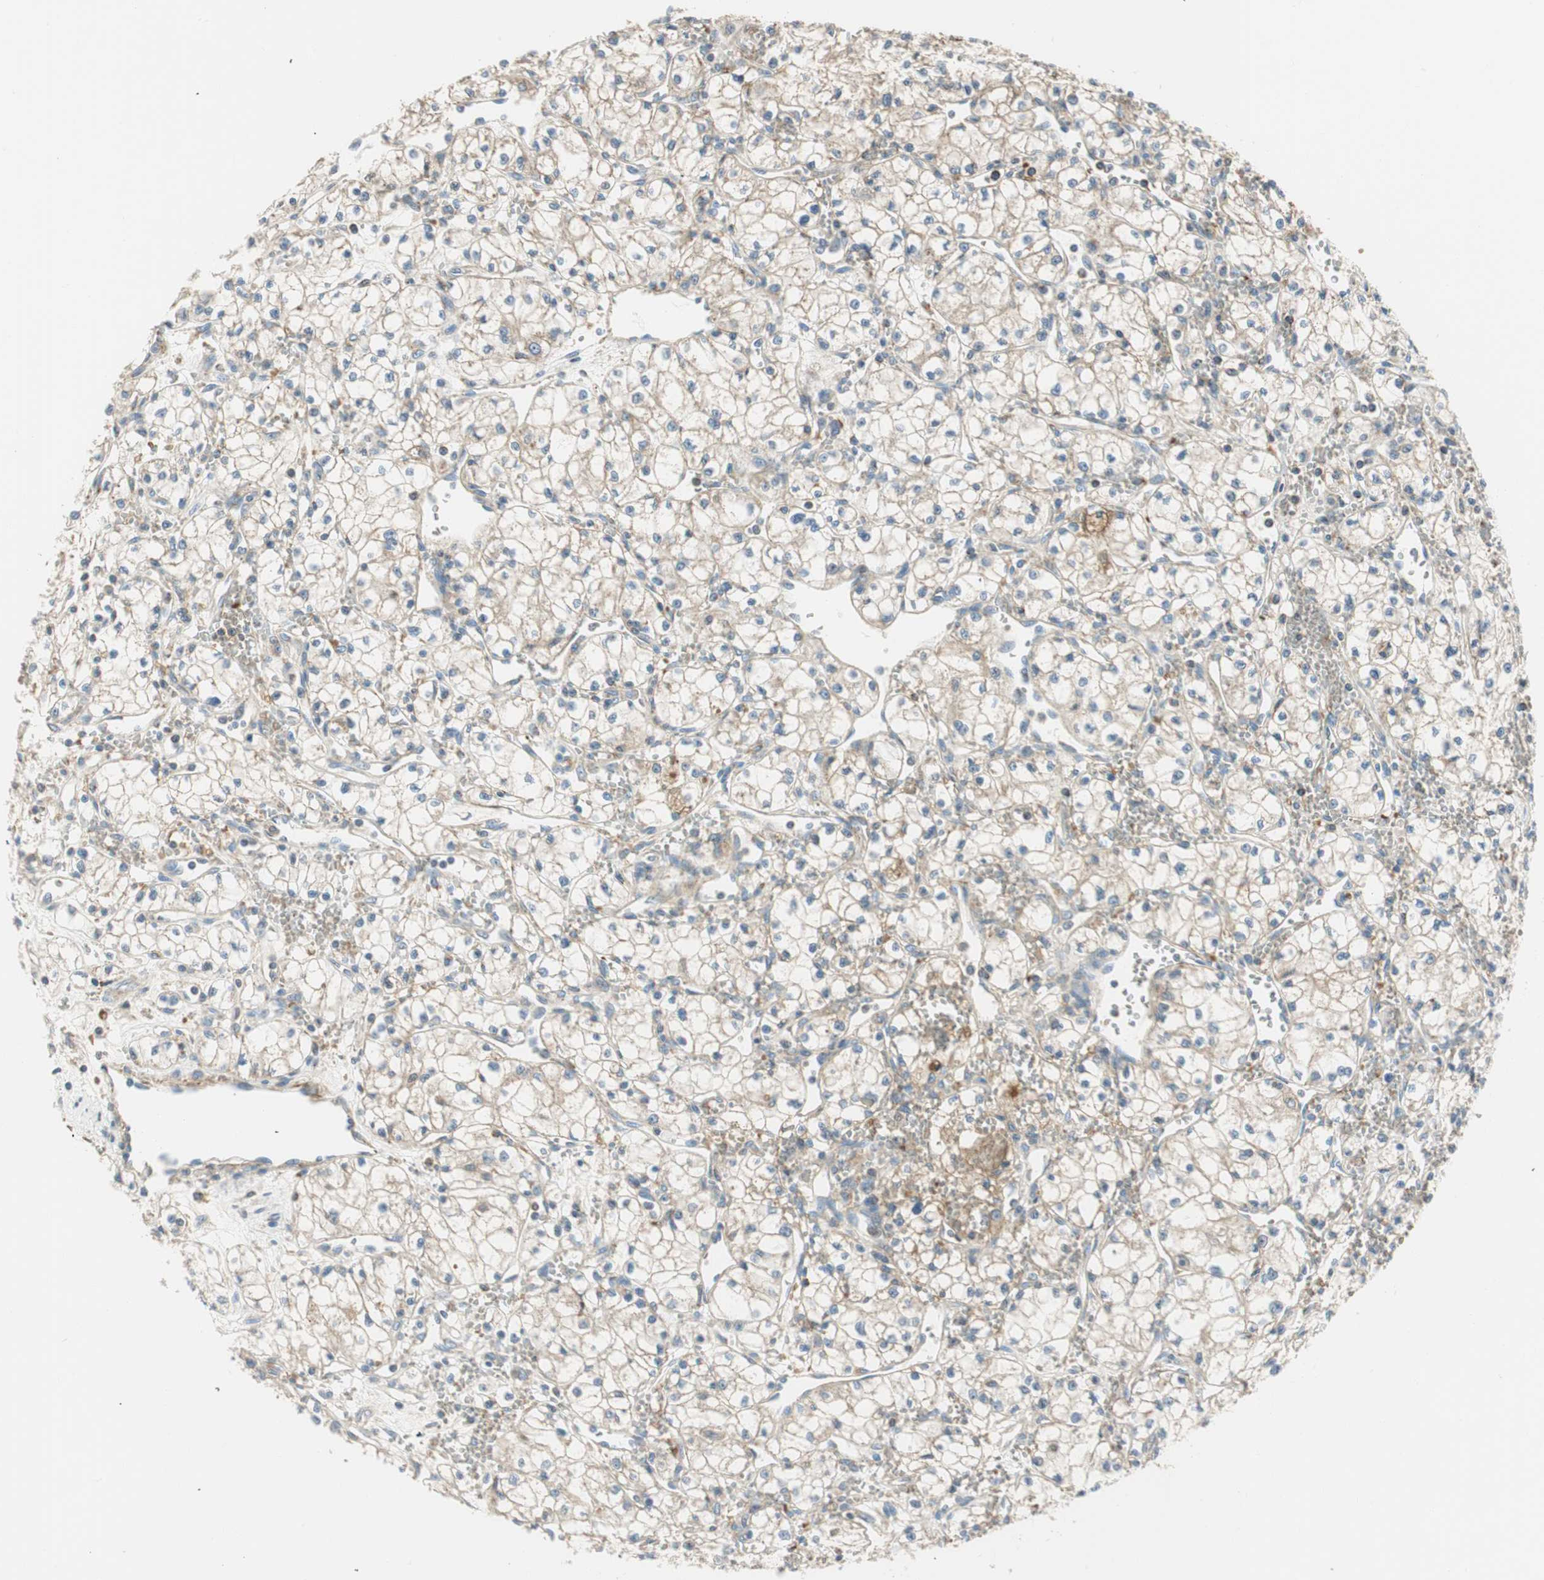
{"staining": {"intensity": "moderate", "quantity": "25%-75%", "location": "cytoplasmic/membranous"}, "tissue": "renal cancer", "cell_type": "Tumor cells", "image_type": "cancer", "snomed": [{"axis": "morphology", "description": "Normal tissue, NOS"}, {"axis": "morphology", "description": "Adenocarcinoma, NOS"}, {"axis": "topography", "description": "Kidney"}], "caption": "Renal cancer (adenocarcinoma) was stained to show a protein in brown. There is medium levels of moderate cytoplasmic/membranous positivity in approximately 25%-75% of tumor cells.", "gene": "RORB", "patient": {"sex": "male", "age": 59}}